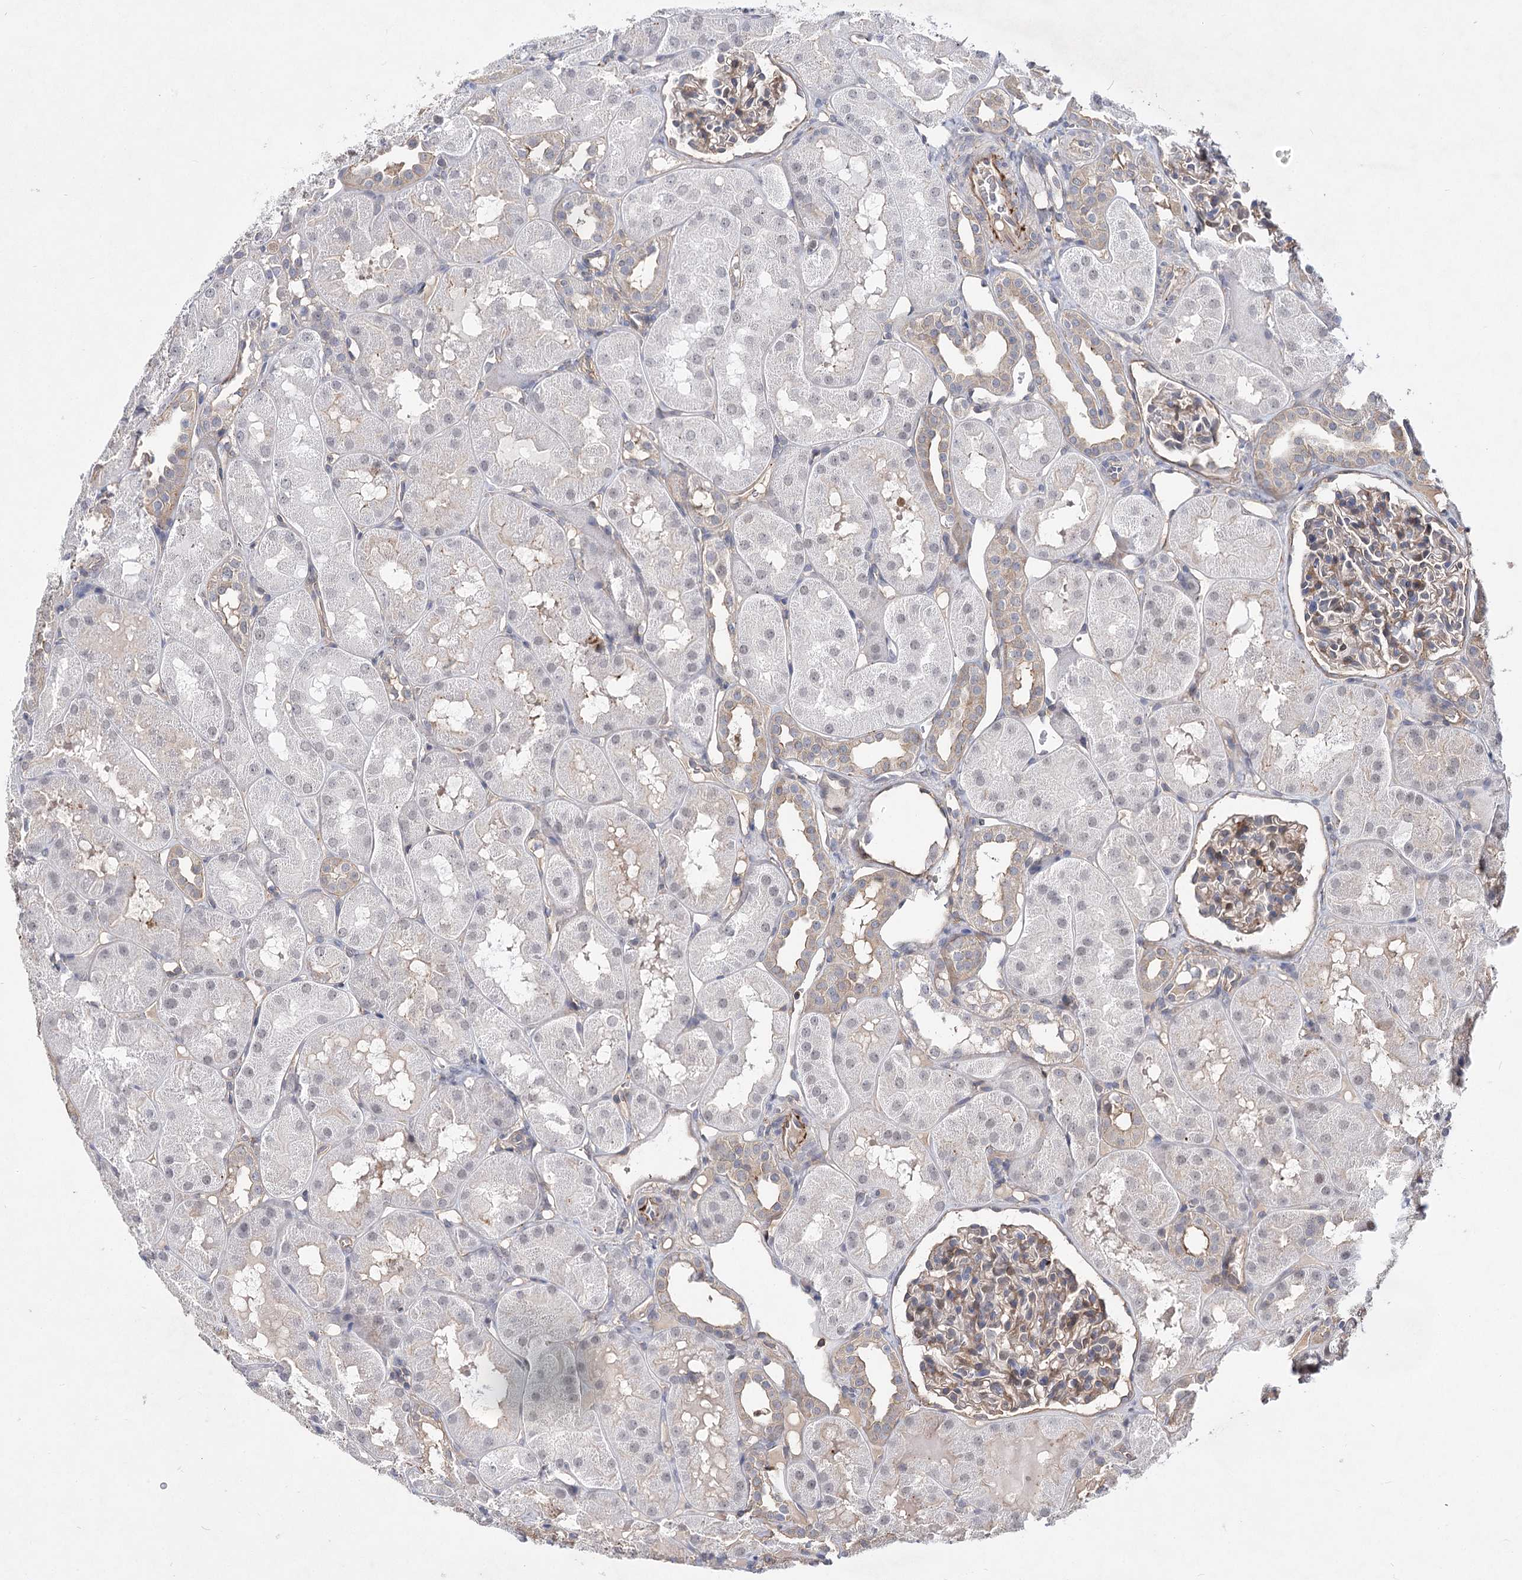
{"staining": {"intensity": "moderate", "quantity": "<25%", "location": "cytoplasmic/membranous"}, "tissue": "kidney", "cell_type": "Cells in glomeruli", "image_type": "normal", "snomed": [{"axis": "morphology", "description": "Normal tissue, NOS"}, {"axis": "topography", "description": "Kidney"}, {"axis": "topography", "description": "Urinary bladder"}], "caption": "Cells in glomeruli exhibit low levels of moderate cytoplasmic/membranous staining in about <25% of cells in benign human kidney.", "gene": "TMEM218", "patient": {"sex": "male", "age": 16}}